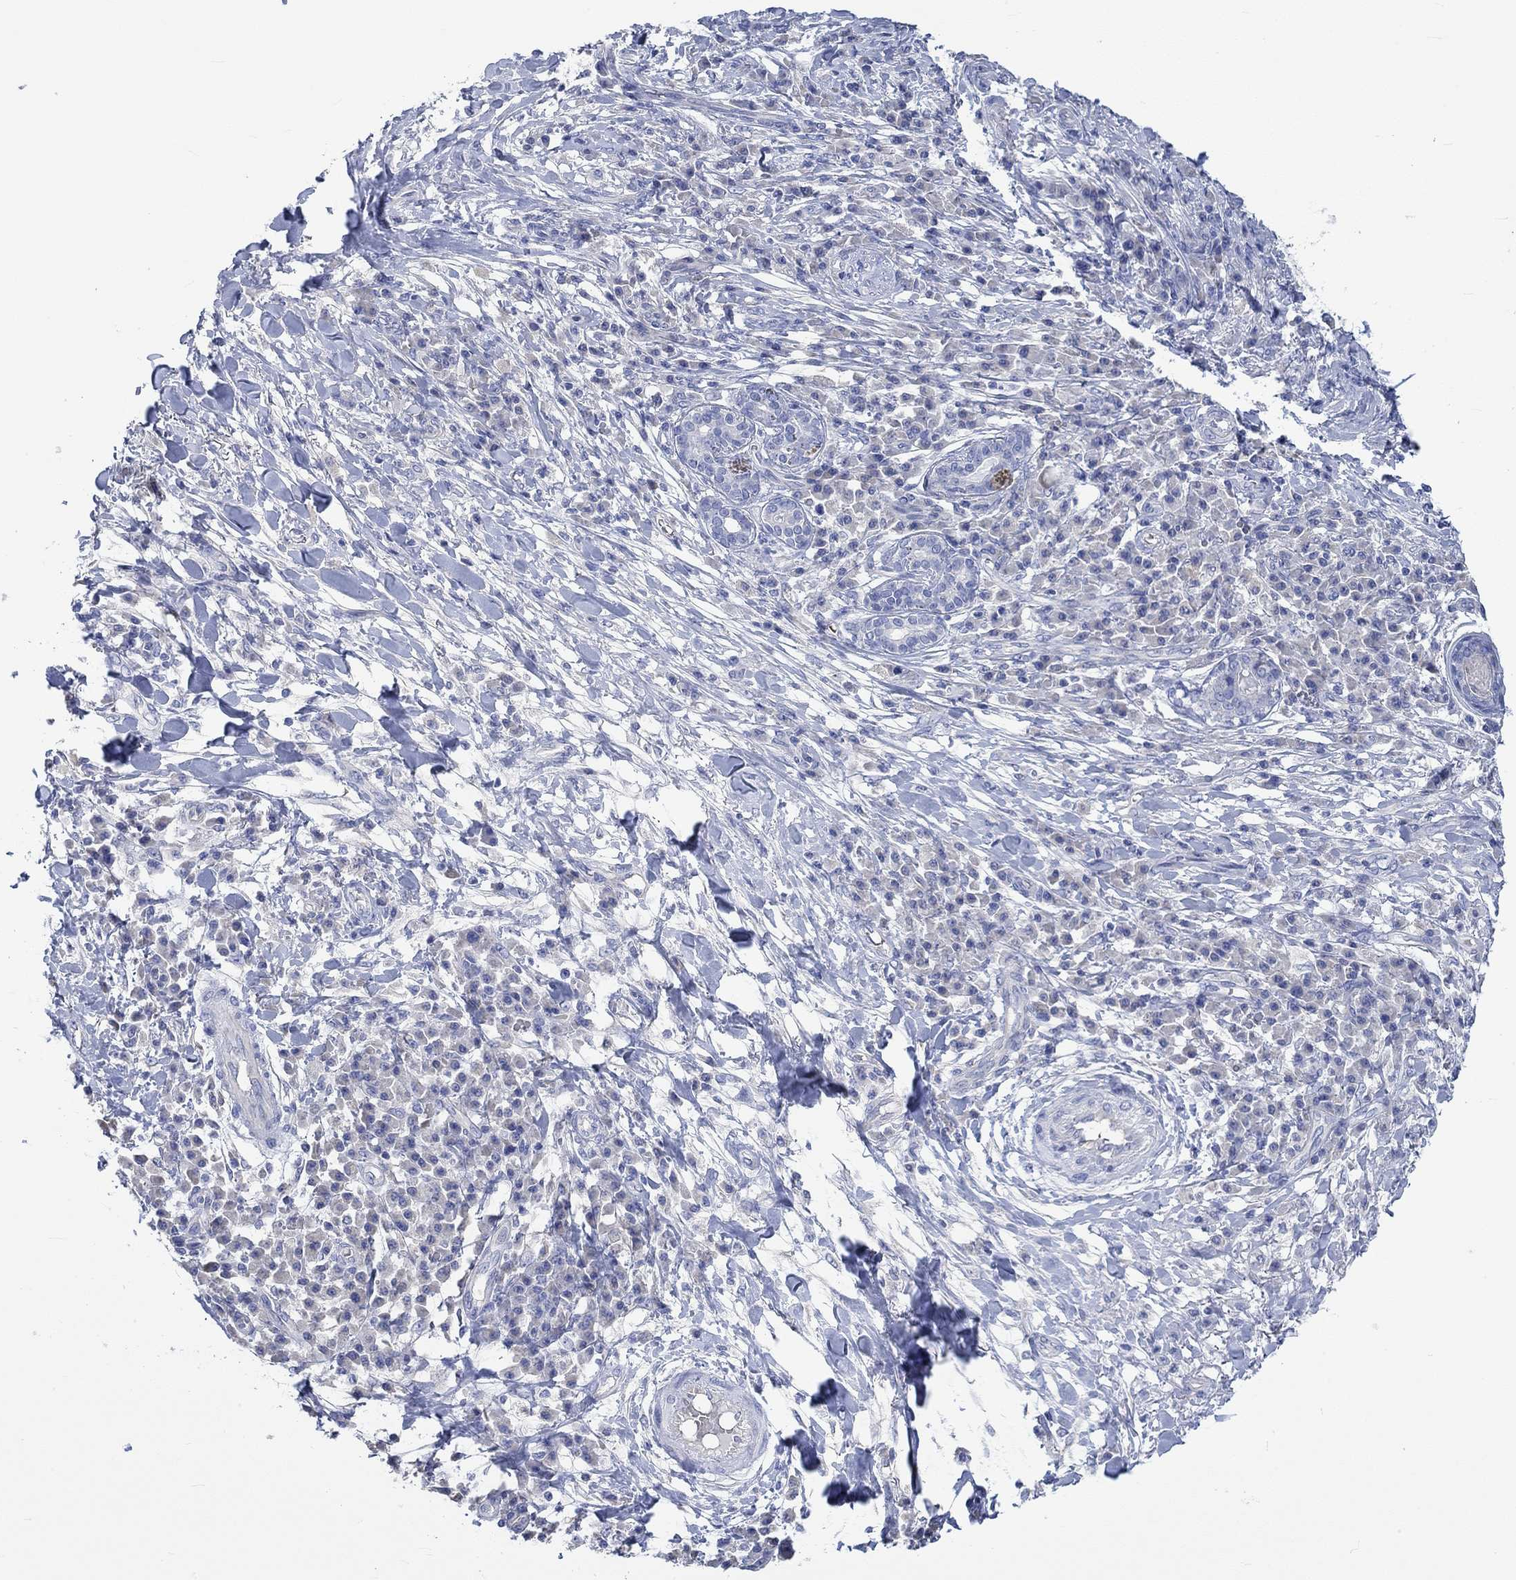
{"staining": {"intensity": "negative", "quantity": "none", "location": "none"}, "tissue": "skin cancer", "cell_type": "Tumor cells", "image_type": "cancer", "snomed": [{"axis": "morphology", "description": "Squamous cell carcinoma, NOS"}, {"axis": "topography", "description": "Skin"}], "caption": "High power microscopy photomicrograph of an immunohistochemistry histopathology image of skin cancer, revealing no significant positivity in tumor cells.", "gene": "KCNA1", "patient": {"sex": "male", "age": 92}}